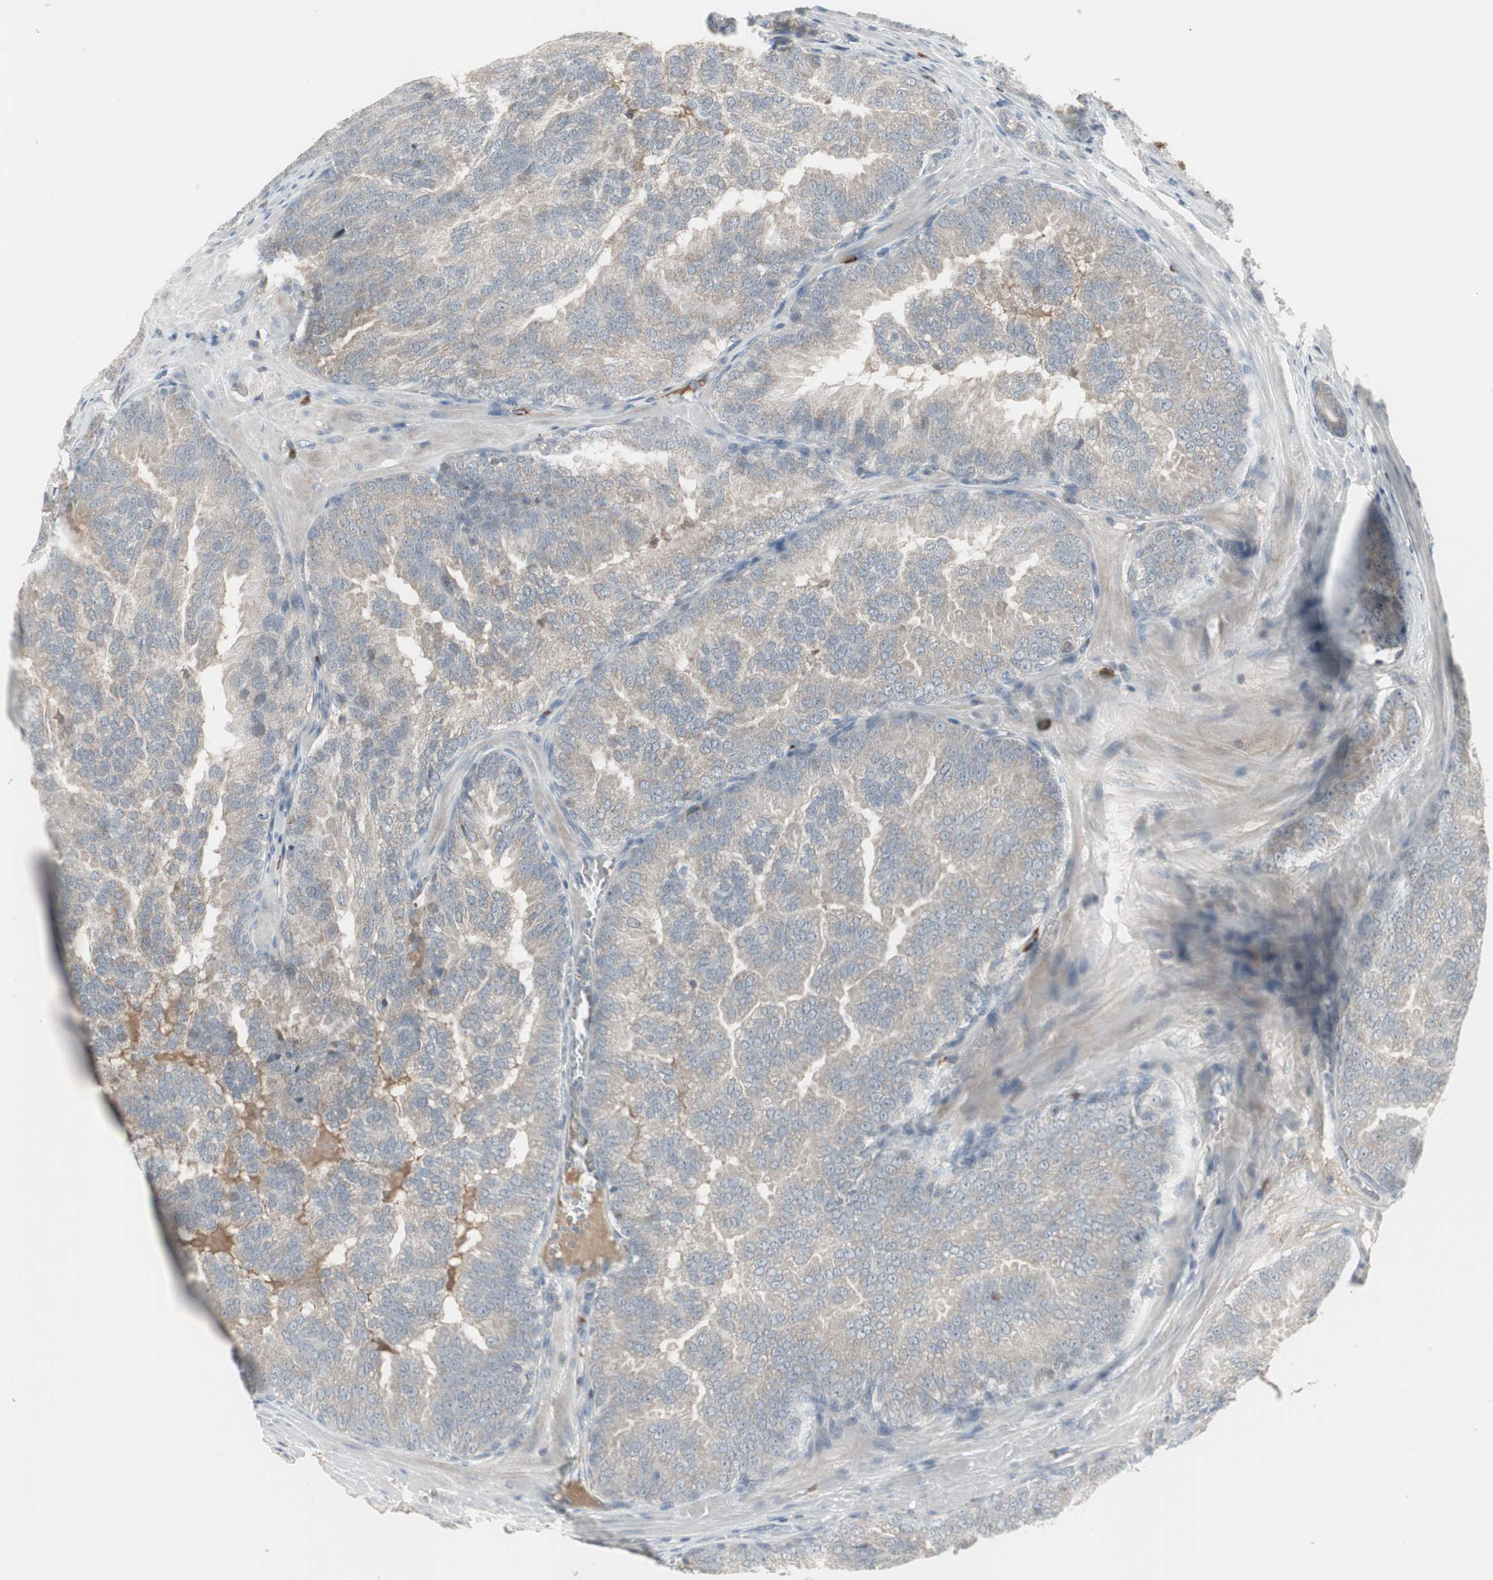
{"staining": {"intensity": "weak", "quantity": "25%-75%", "location": "cytoplasmic/membranous"}, "tissue": "prostate cancer", "cell_type": "Tumor cells", "image_type": "cancer", "snomed": [{"axis": "morphology", "description": "Adenocarcinoma, High grade"}, {"axis": "topography", "description": "Prostate"}], "caption": "Weak cytoplasmic/membranous expression is identified in about 25%-75% of tumor cells in adenocarcinoma (high-grade) (prostate). The staining was performed using DAB, with brown indicating positive protein expression. Nuclei are stained blue with hematoxylin.", "gene": "ZSCAN32", "patient": {"sex": "male", "age": 64}}